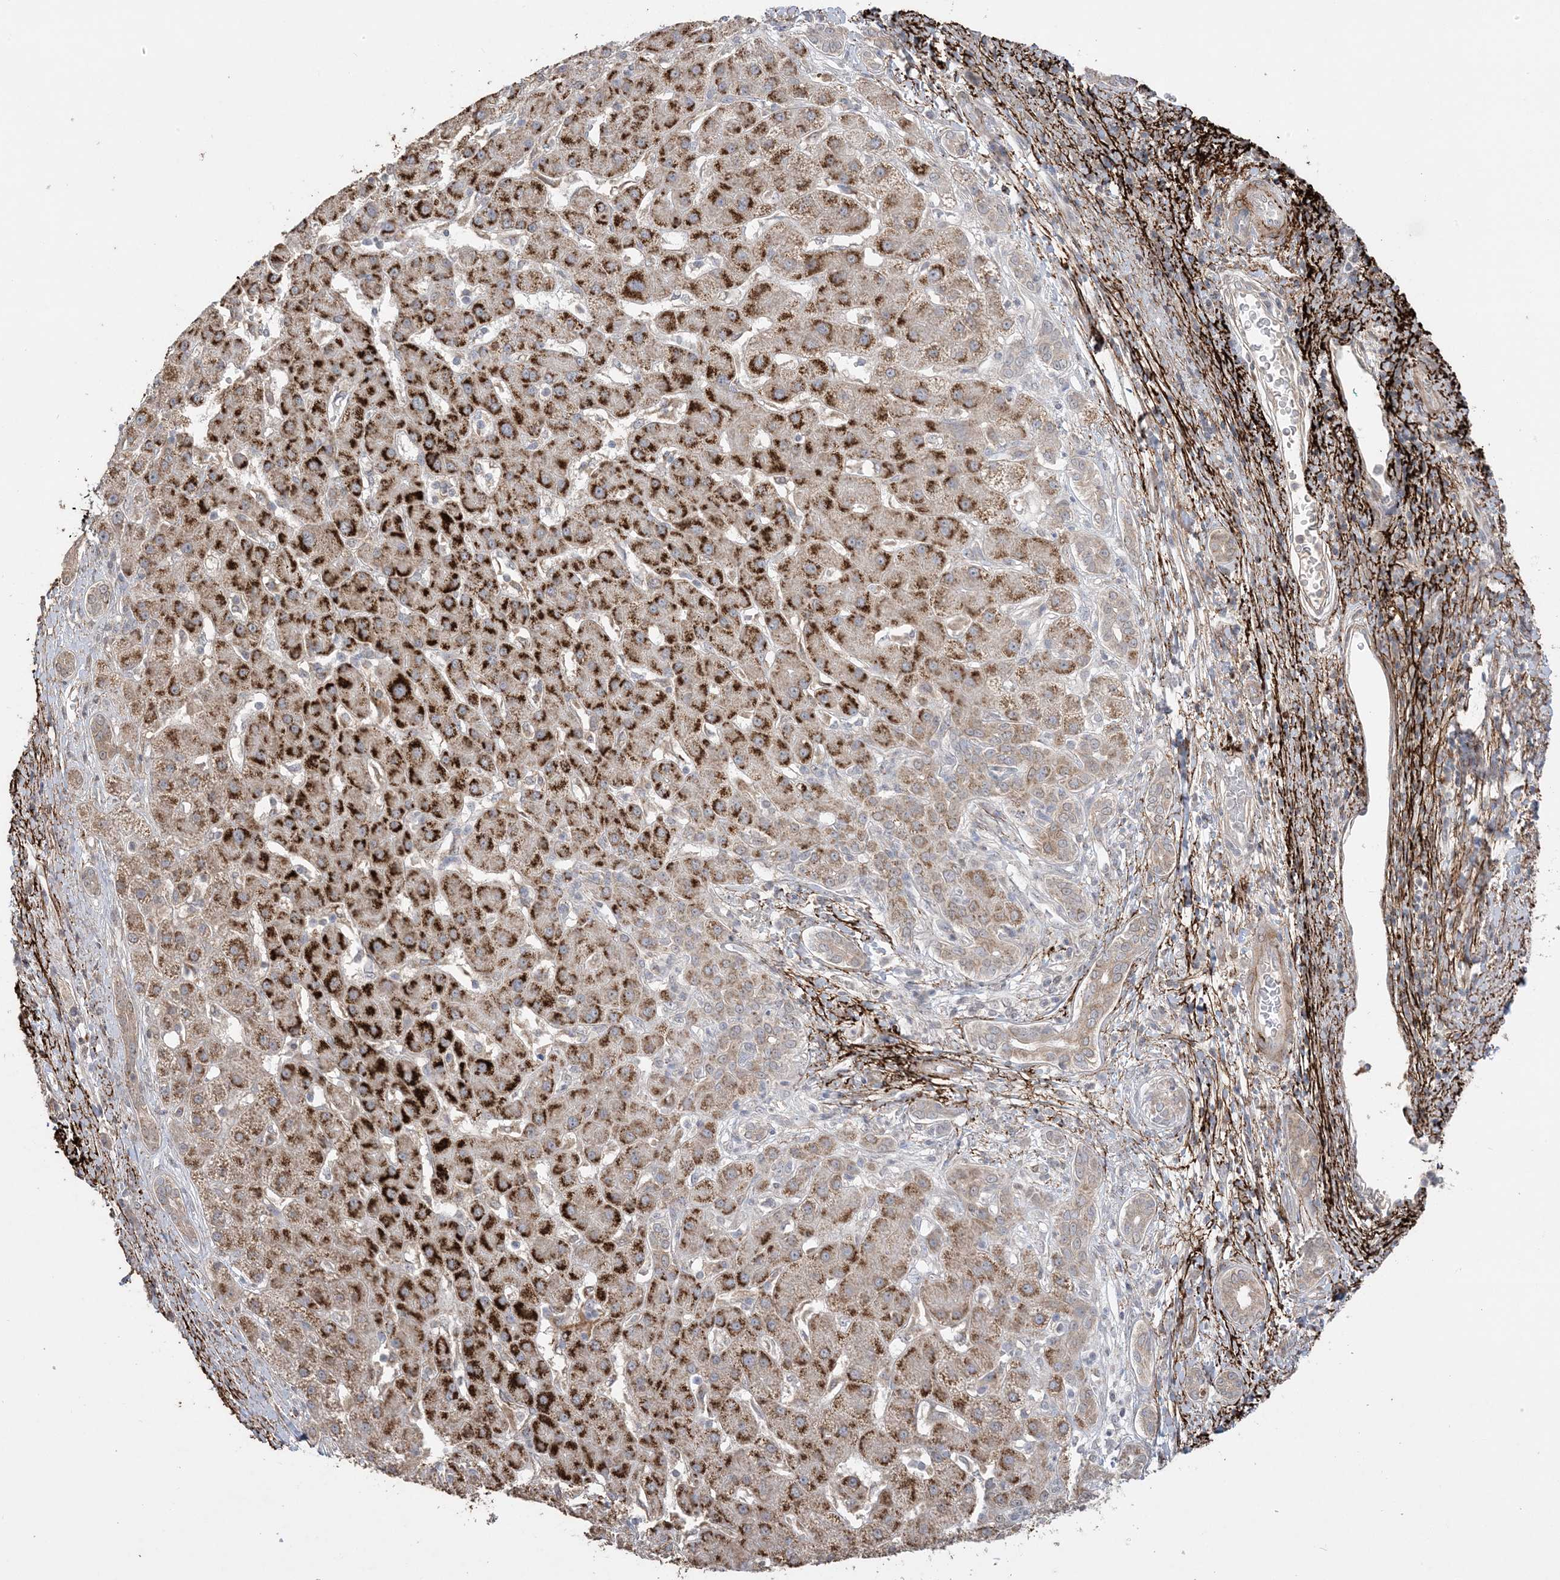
{"staining": {"intensity": "strong", "quantity": ">75%", "location": "cytoplasmic/membranous"}, "tissue": "liver cancer", "cell_type": "Tumor cells", "image_type": "cancer", "snomed": [{"axis": "morphology", "description": "Carcinoma, Hepatocellular, NOS"}, {"axis": "topography", "description": "Liver"}], "caption": "This is an image of immunohistochemistry (IHC) staining of hepatocellular carcinoma (liver), which shows strong staining in the cytoplasmic/membranous of tumor cells.", "gene": "XRN1", "patient": {"sex": "male", "age": 65}}